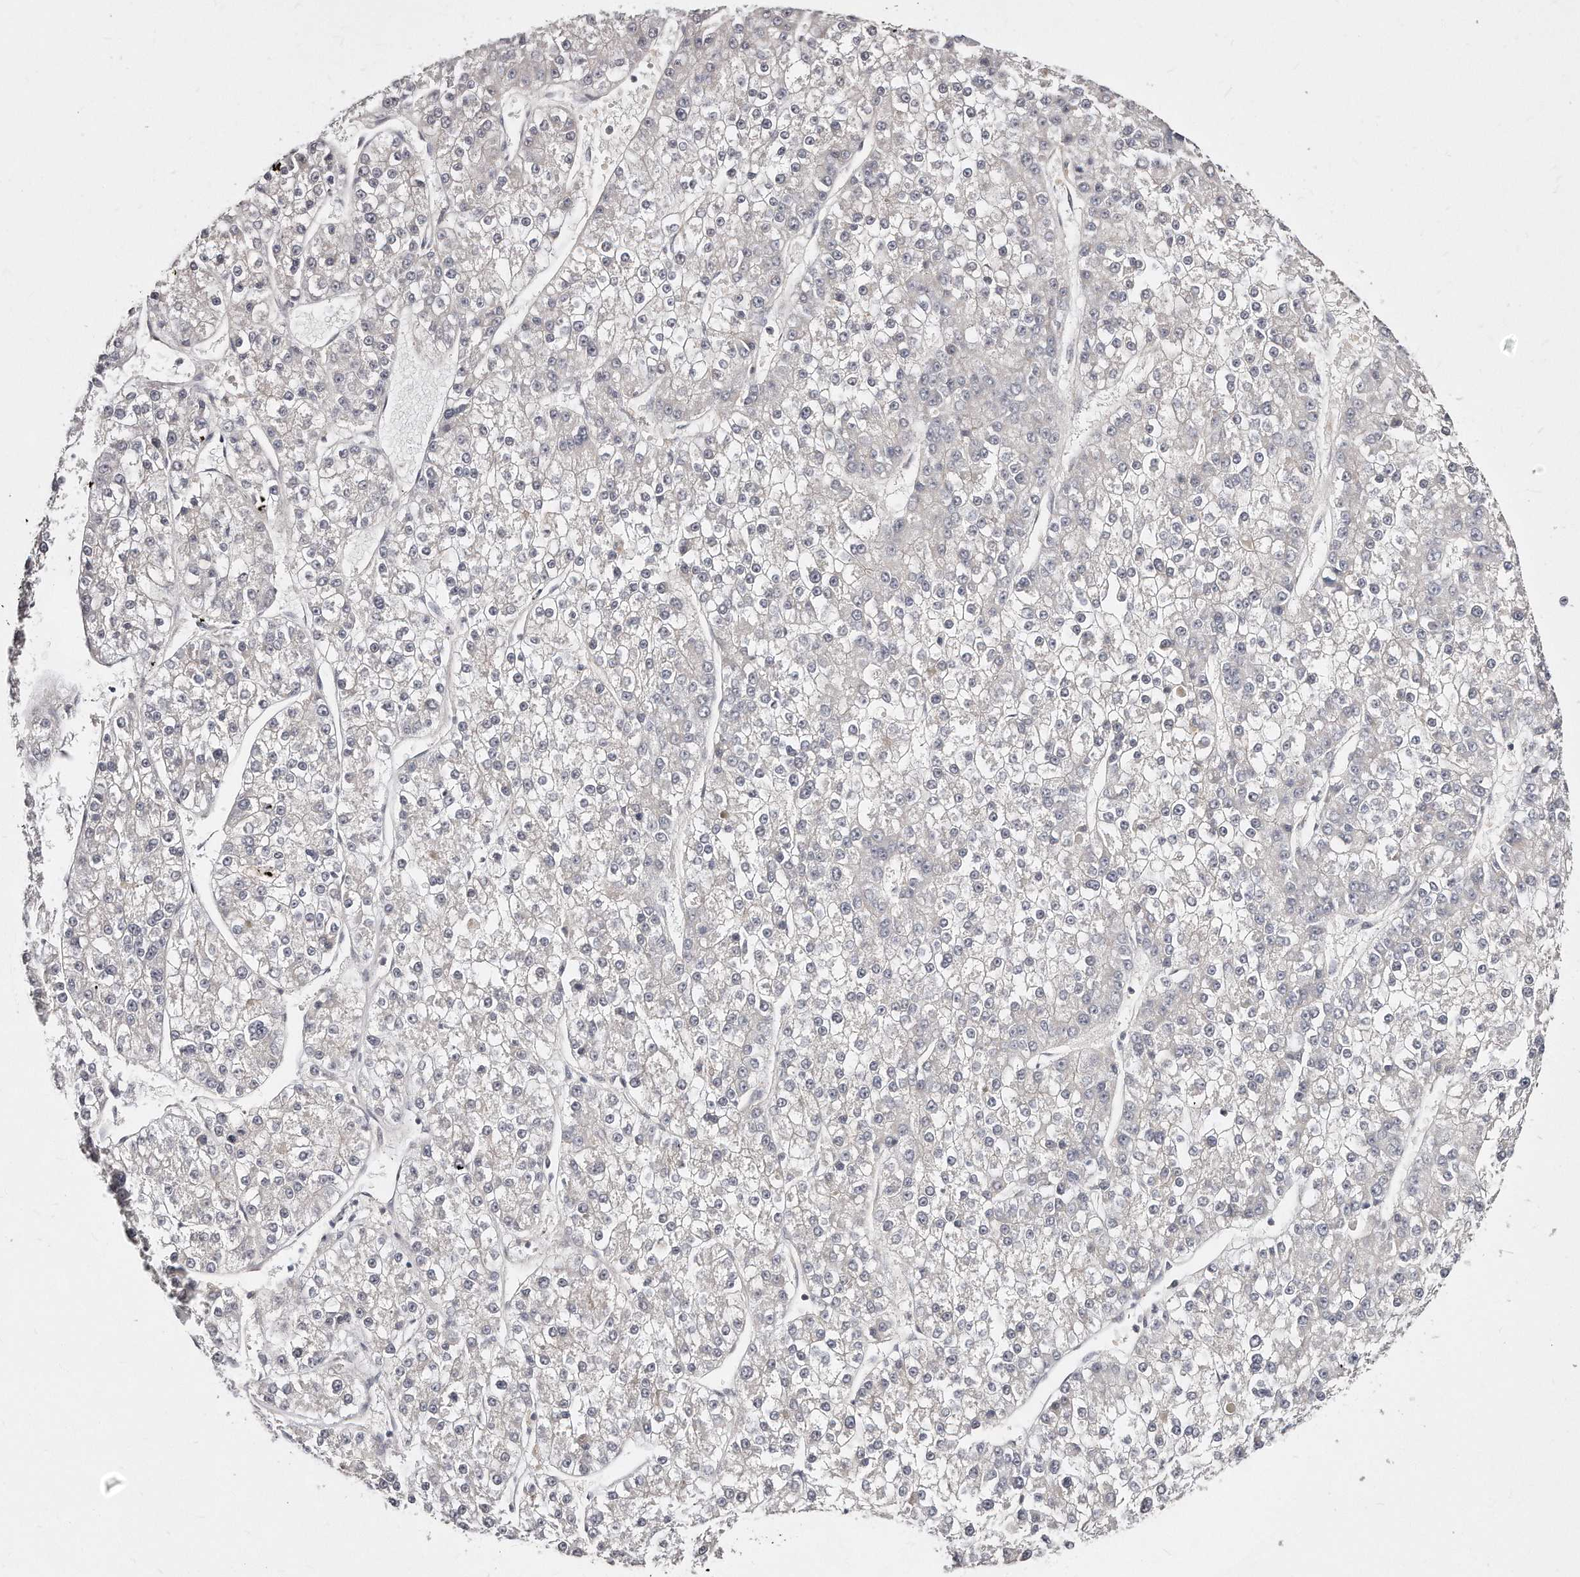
{"staining": {"intensity": "negative", "quantity": "none", "location": "none"}, "tissue": "liver cancer", "cell_type": "Tumor cells", "image_type": "cancer", "snomed": [{"axis": "morphology", "description": "Carcinoma, Hepatocellular, NOS"}, {"axis": "topography", "description": "Liver"}], "caption": "High power microscopy photomicrograph of an immunohistochemistry histopathology image of liver hepatocellular carcinoma, revealing no significant staining in tumor cells.", "gene": "CASZ1", "patient": {"sex": "female", "age": 73}}